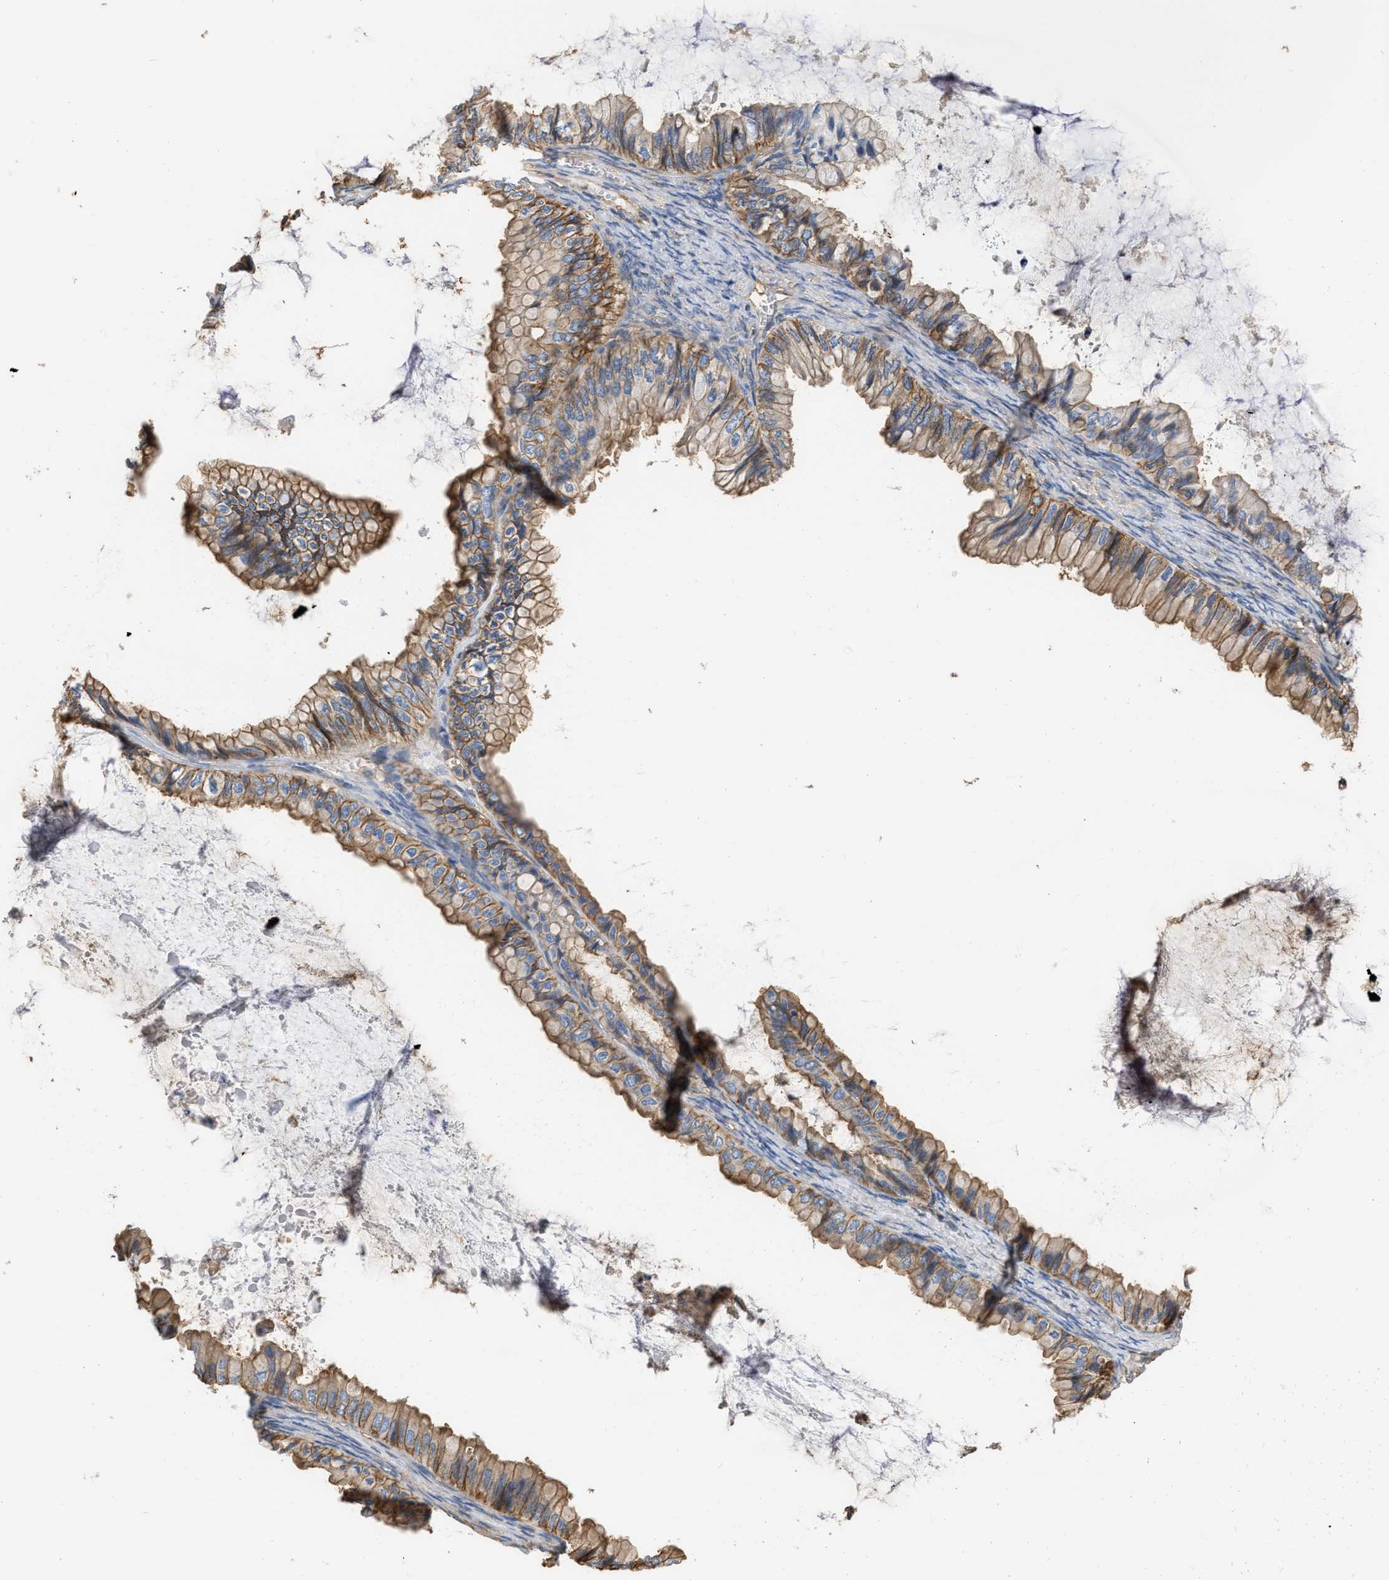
{"staining": {"intensity": "moderate", "quantity": ">75%", "location": "cytoplasmic/membranous"}, "tissue": "ovarian cancer", "cell_type": "Tumor cells", "image_type": "cancer", "snomed": [{"axis": "morphology", "description": "Cystadenocarcinoma, mucinous, NOS"}, {"axis": "topography", "description": "Ovary"}], "caption": "A medium amount of moderate cytoplasmic/membranous expression is appreciated in about >75% of tumor cells in ovarian mucinous cystadenocarcinoma tissue. The staining was performed using DAB (3,3'-diaminobenzidine) to visualize the protein expression in brown, while the nuclei were stained in blue with hematoxylin (Magnification: 20x).", "gene": "GNB4", "patient": {"sex": "female", "age": 80}}